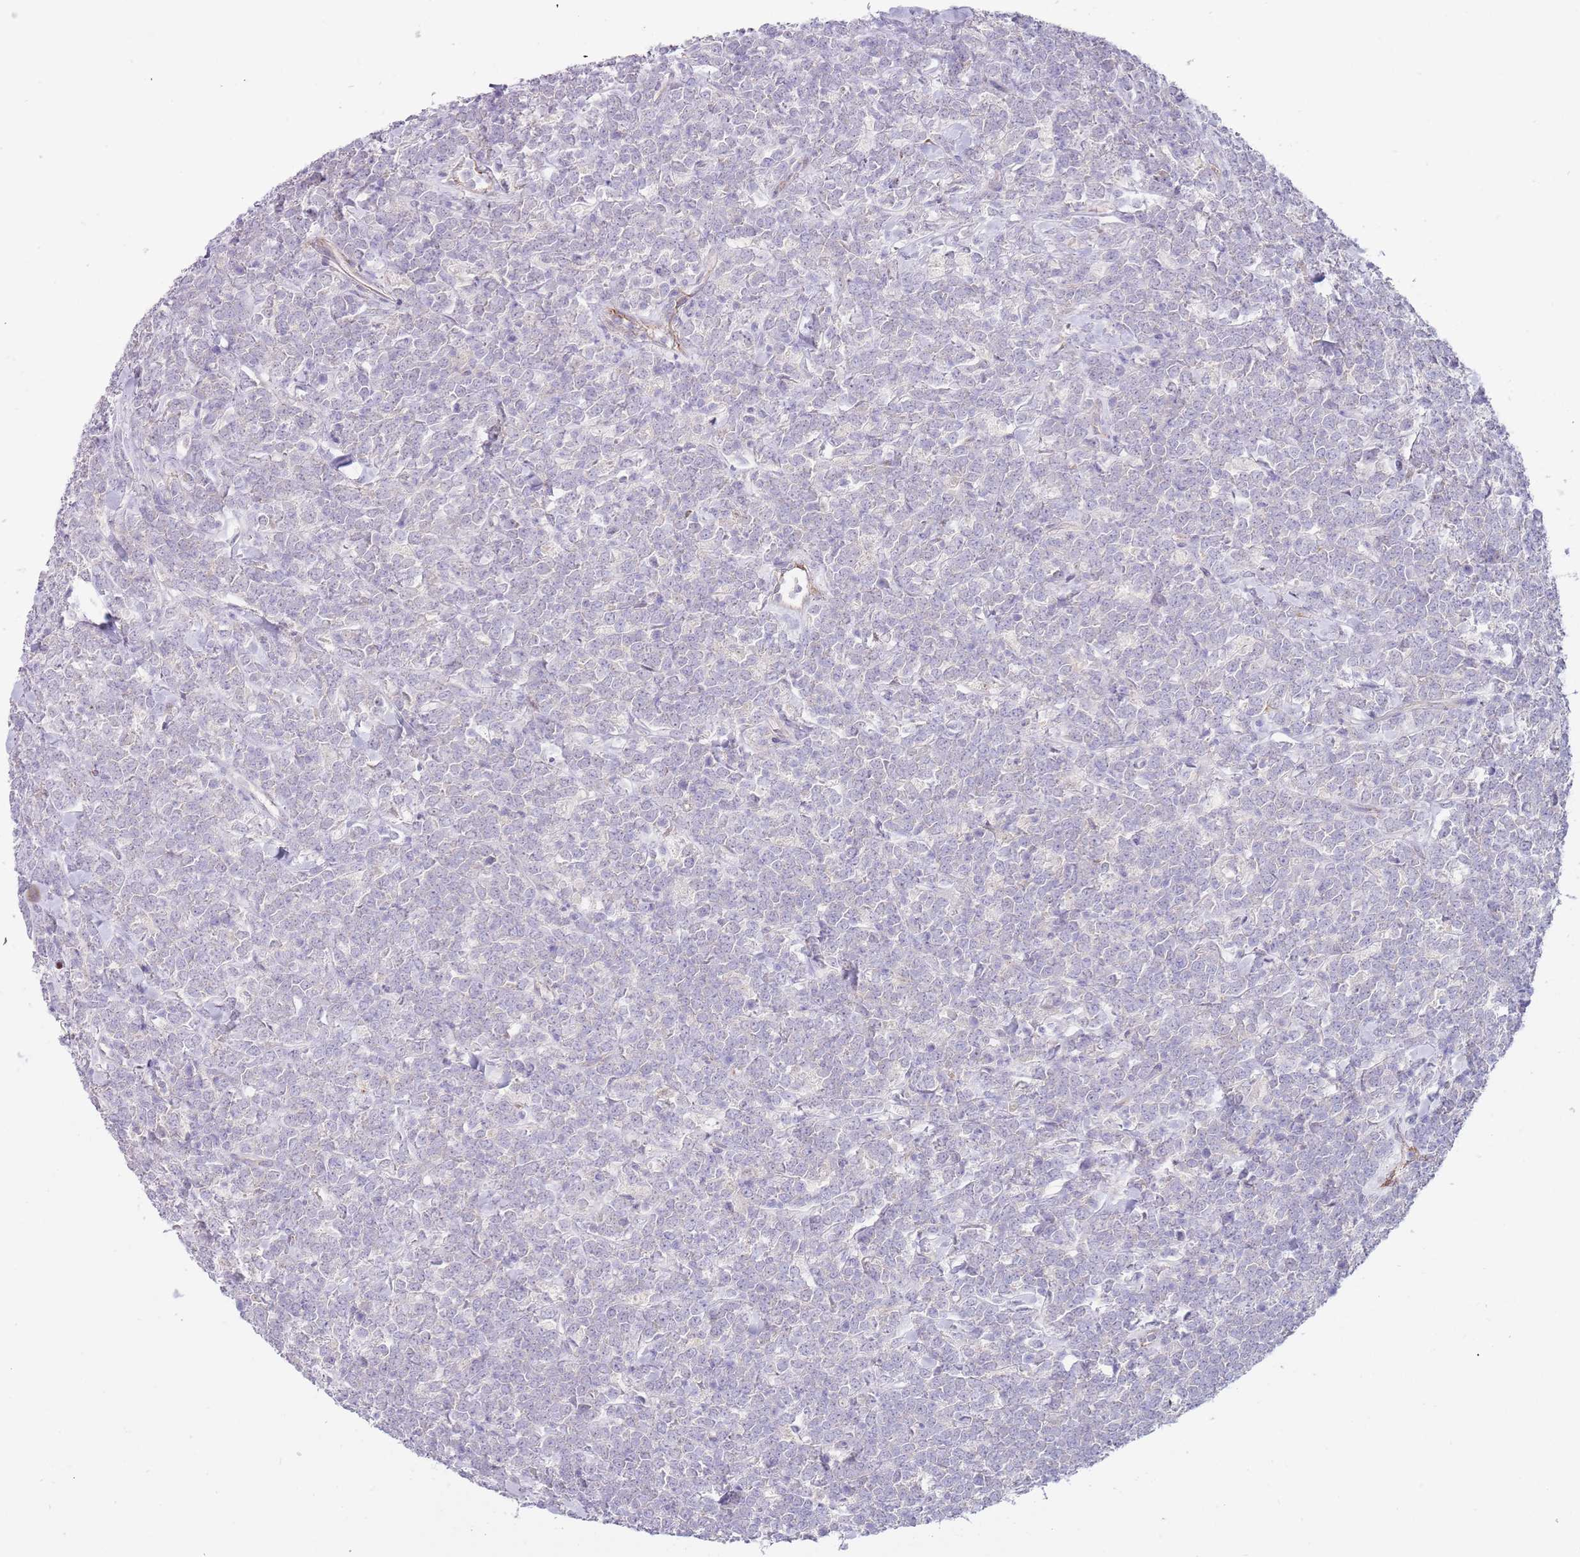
{"staining": {"intensity": "negative", "quantity": "none", "location": "none"}, "tissue": "lymphoma", "cell_type": "Tumor cells", "image_type": "cancer", "snomed": [{"axis": "morphology", "description": "Malignant lymphoma, non-Hodgkin's type, High grade"}, {"axis": "topography", "description": "Small intestine"}], "caption": "This histopathology image is of malignant lymphoma, non-Hodgkin's type (high-grade) stained with immunohistochemistry to label a protein in brown with the nuclei are counter-stained blue. There is no staining in tumor cells.", "gene": "TNRC6C", "patient": {"sex": "male", "age": 8}}